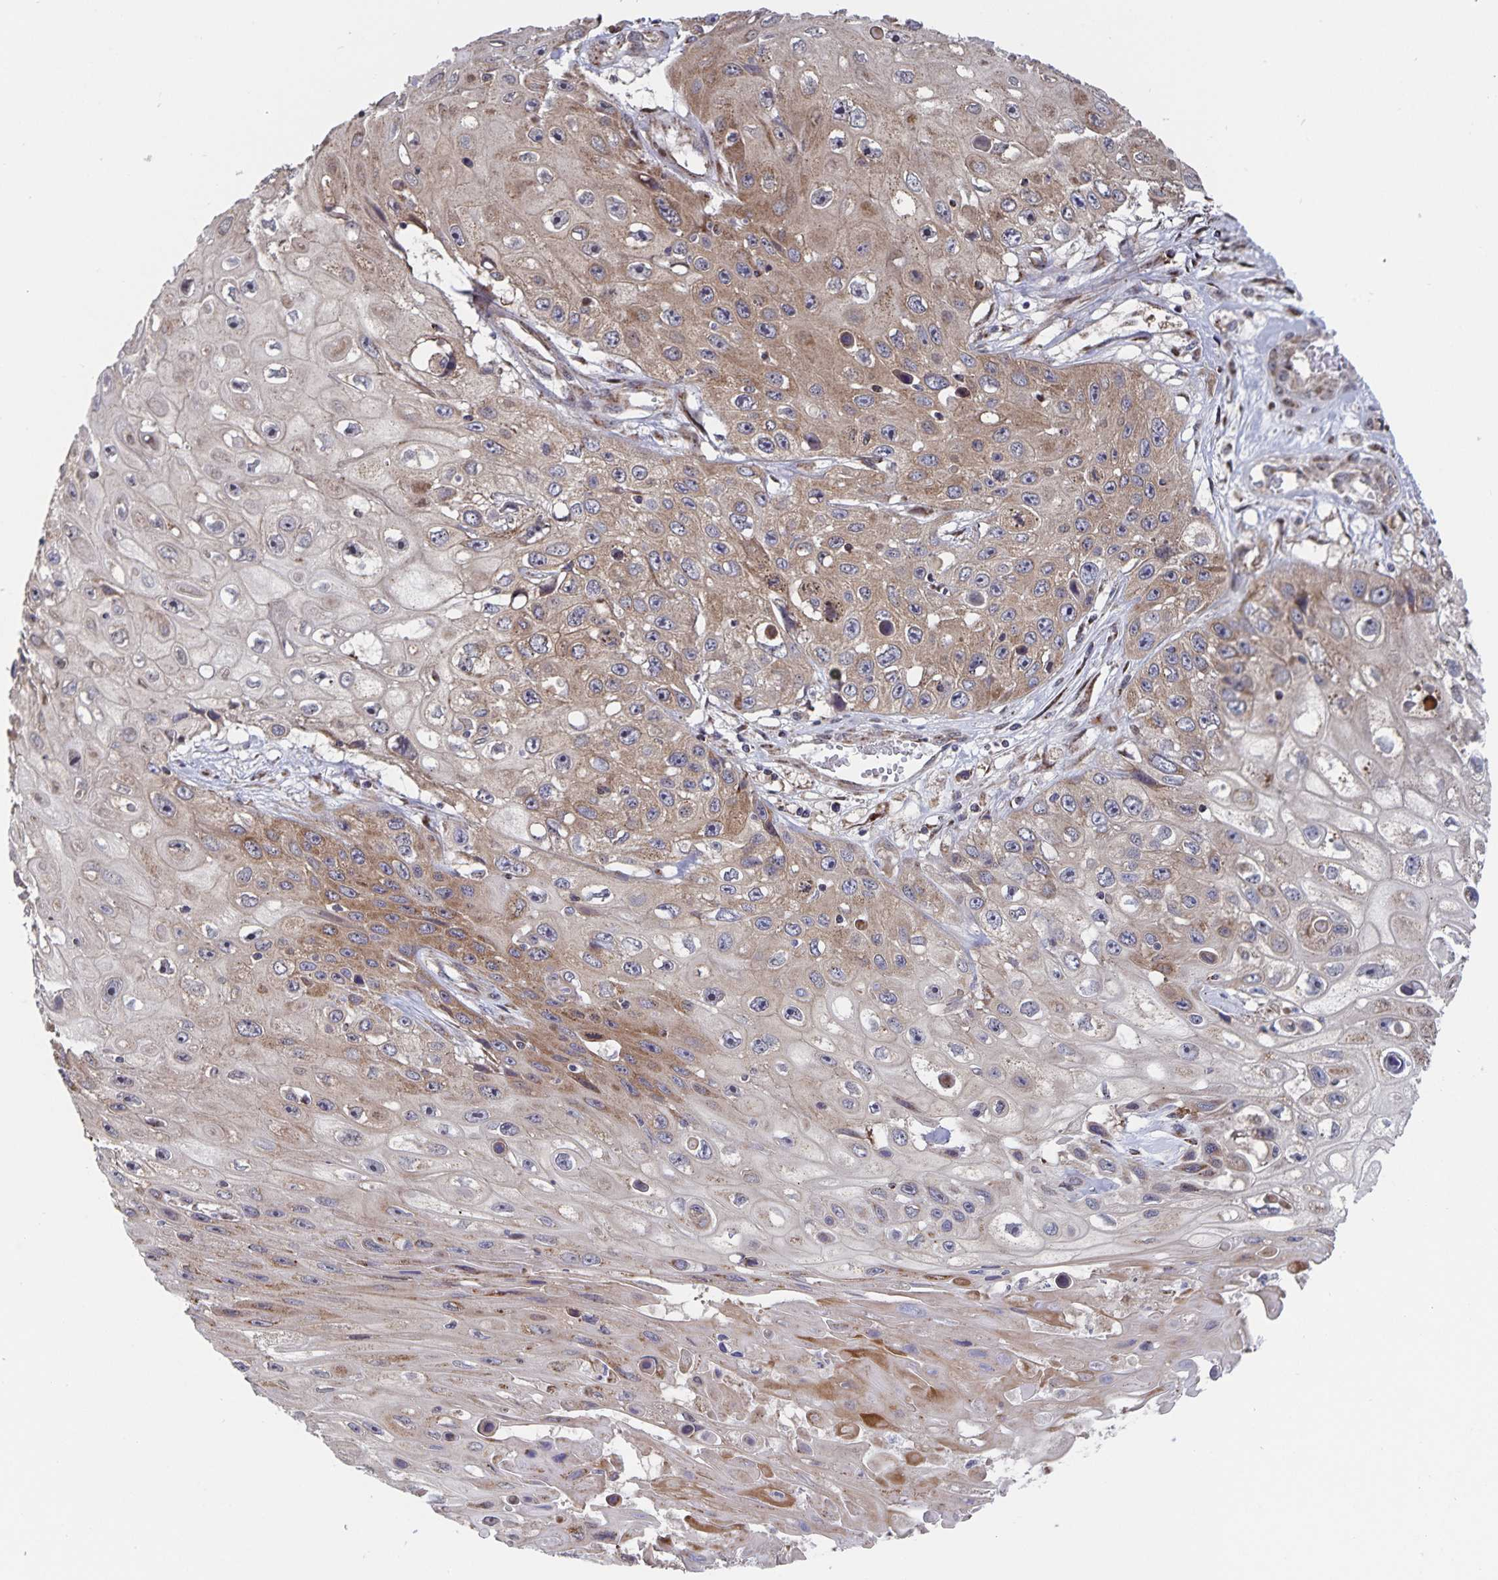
{"staining": {"intensity": "moderate", "quantity": "25%-75%", "location": "cytoplasmic/membranous"}, "tissue": "skin cancer", "cell_type": "Tumor cells", "image_type": "cancer", "snomed": [{"axis": "morphology", "description": "Squamous cell carcinoma, NOS"}, {"axis": "topography", "description": "Skin"}], "caption": "Brown immunohistochemical staining in human skin cancer (squamous cell carcinoma) demonstrates moderate cytoplasmic/membranous positivity in about 25%-75% of tumor cells. (Brightfield microscopy of DAB IHC at high magnification).", "gene": "ACACA", "patient": {"sex": "male", "age": 82}}